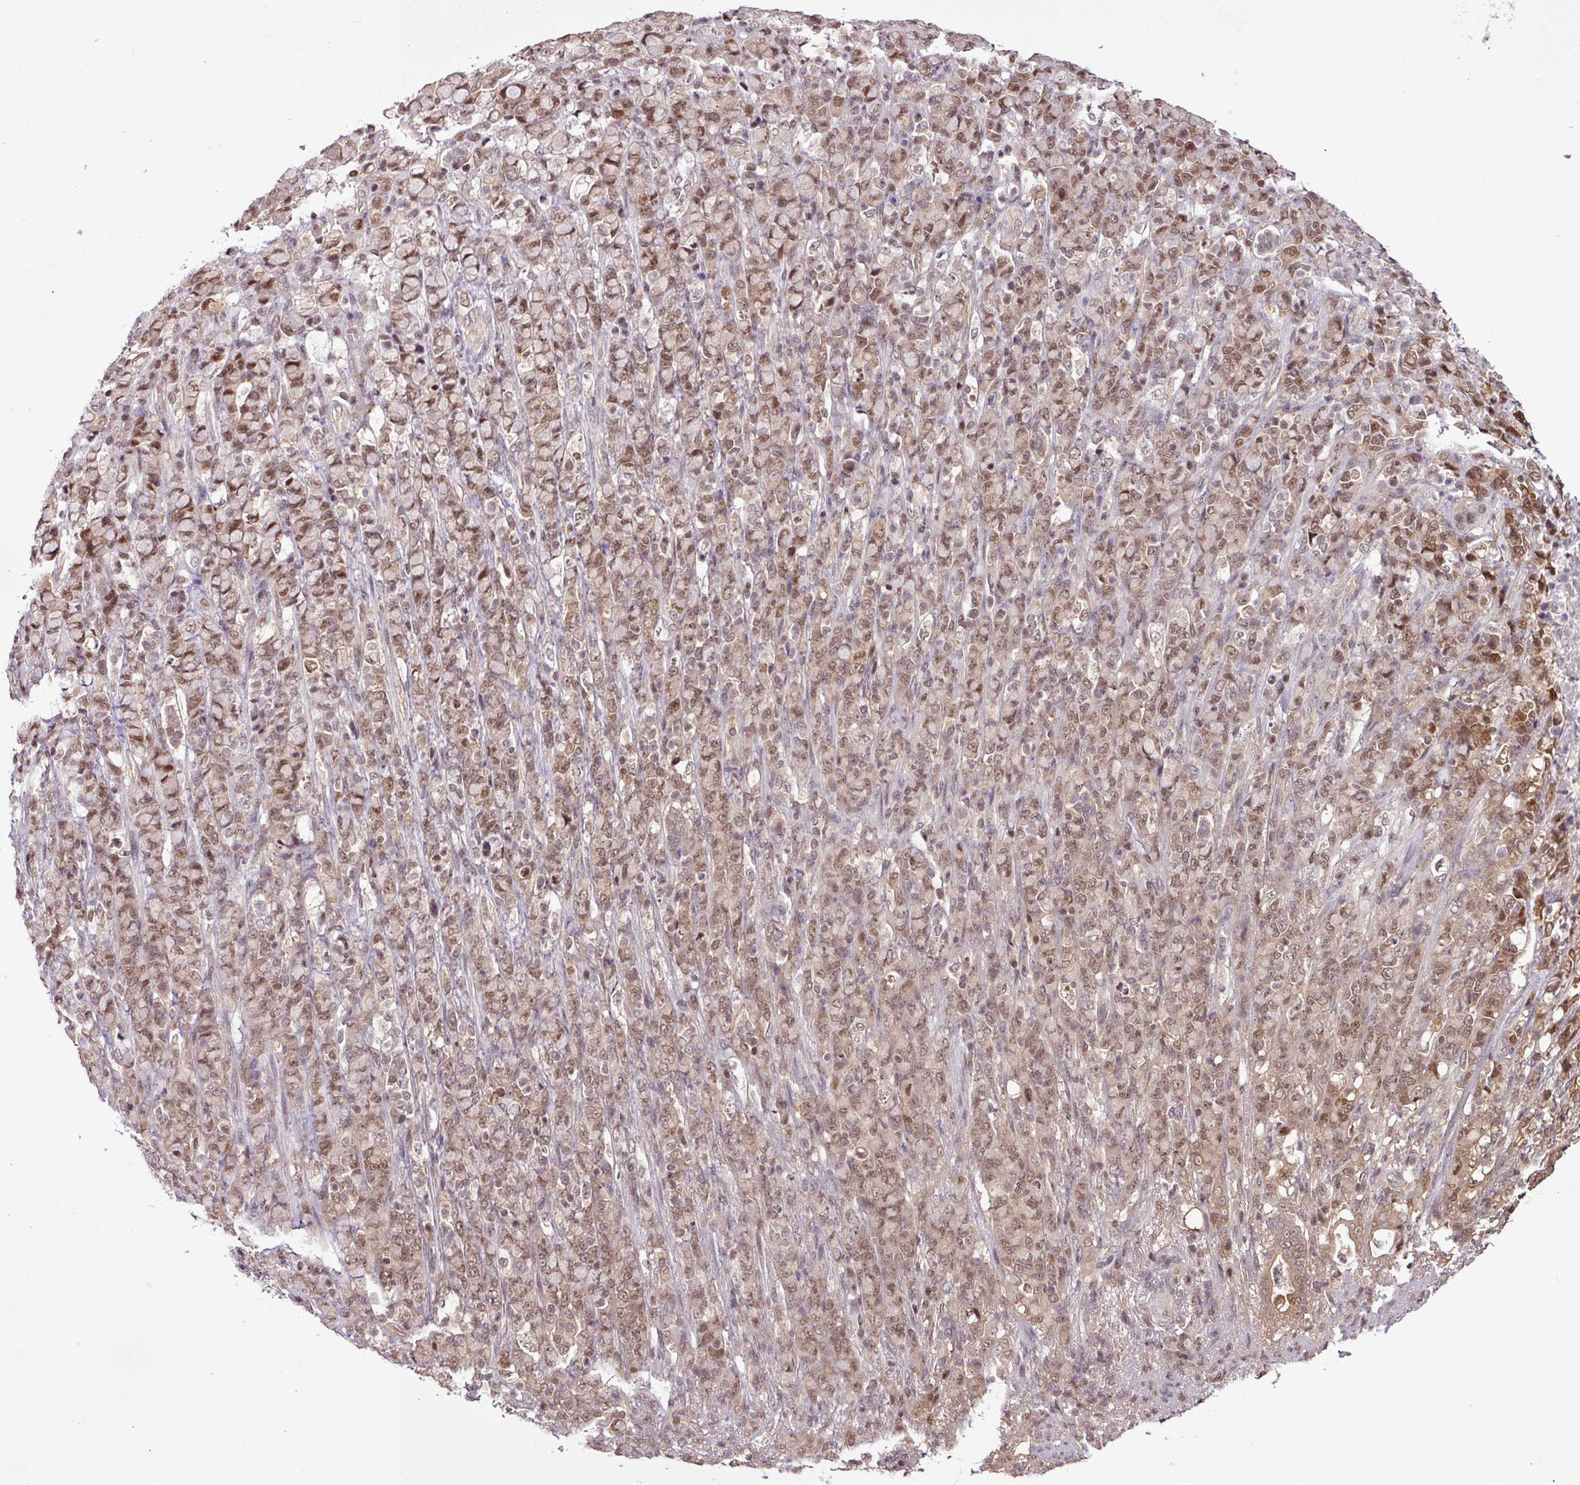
{"staining": {"intensity": "moderate", "quantity": ">75%", "location": "nuclear"}, "tissue": "stomach cancer", "cell_type": "Tumor cells", "image_type": "cancer", "snomed": [{"axis": "morphology", "description": "Normal tissue, NOS"}, {"axis": "morphology", "description": "Adenocarcinoma, NOS"}, {"axis": "topography", "description": "Stomach"}], "caption": "The histopathology image shows immunohistochemical staining of stomach adenocarcinoma. There is moderate nuclear expression is present in about >75% of tumor cells.", "gene": "ITPKC", "patient": {"sex": "female", "age": 79}}